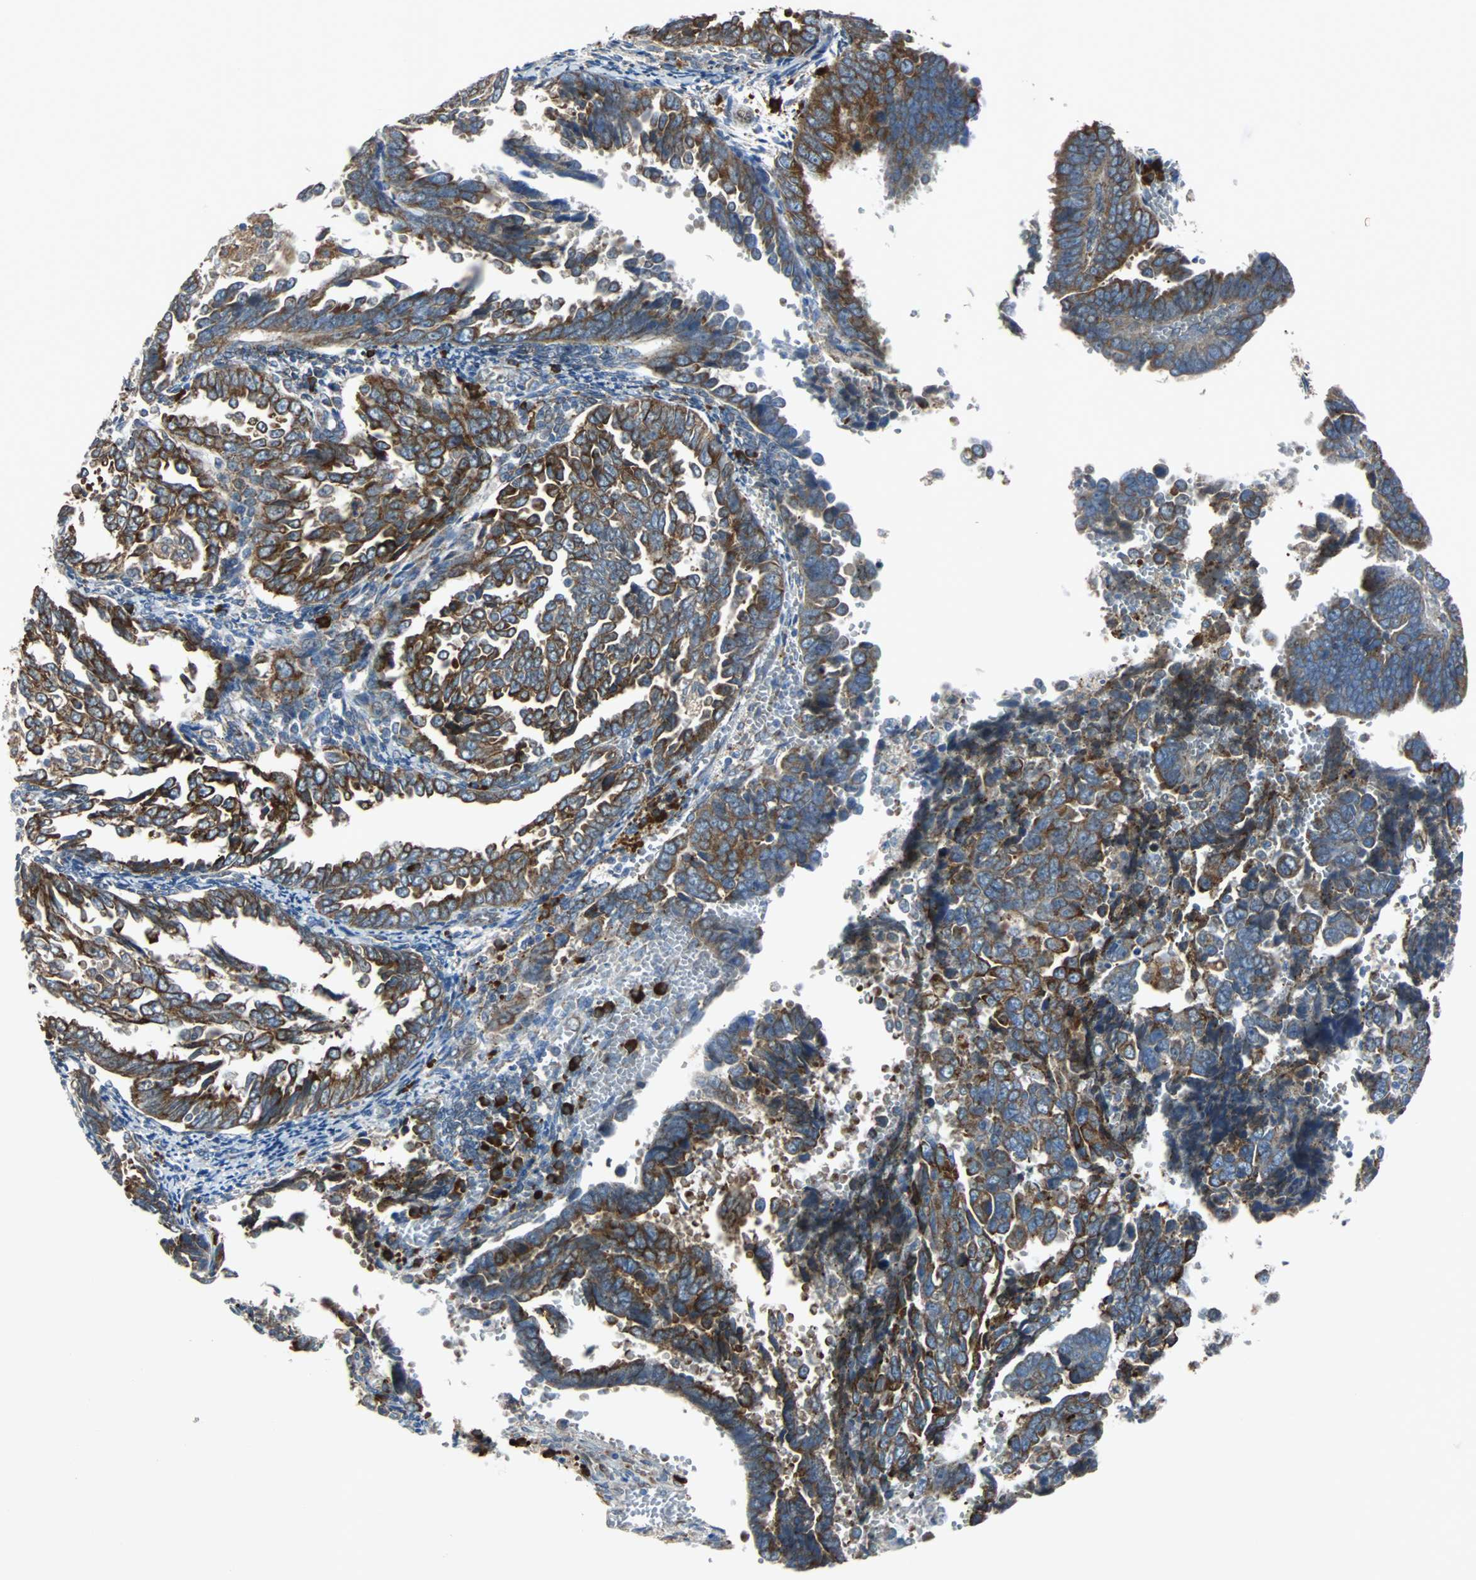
{"staining": {"intensity": "moderate", "quantity": "25%-75%", "location": "cytoplasmic/membranous"}, "tissue": "endometrial cancer", "cell_type": "Tumor cells", "image_type": "cancer", "snomed": [{"axis": "morphology", "description": "Adenocarcinoma, NOS"}, {"axis": "topography", "description": "Endometrium"}], "caption": "Immunohistochemistry (DAB (3,3'-diaminobenzidine)) staining of human endometrial cancer (adenocarcinoma) demonstrates moderate cytoplasmic/membranous protein expression in approximately 25%-75% of tumor cells.", "gene": "PDIA4", "patient": {"sex": "female", "age": 75}}